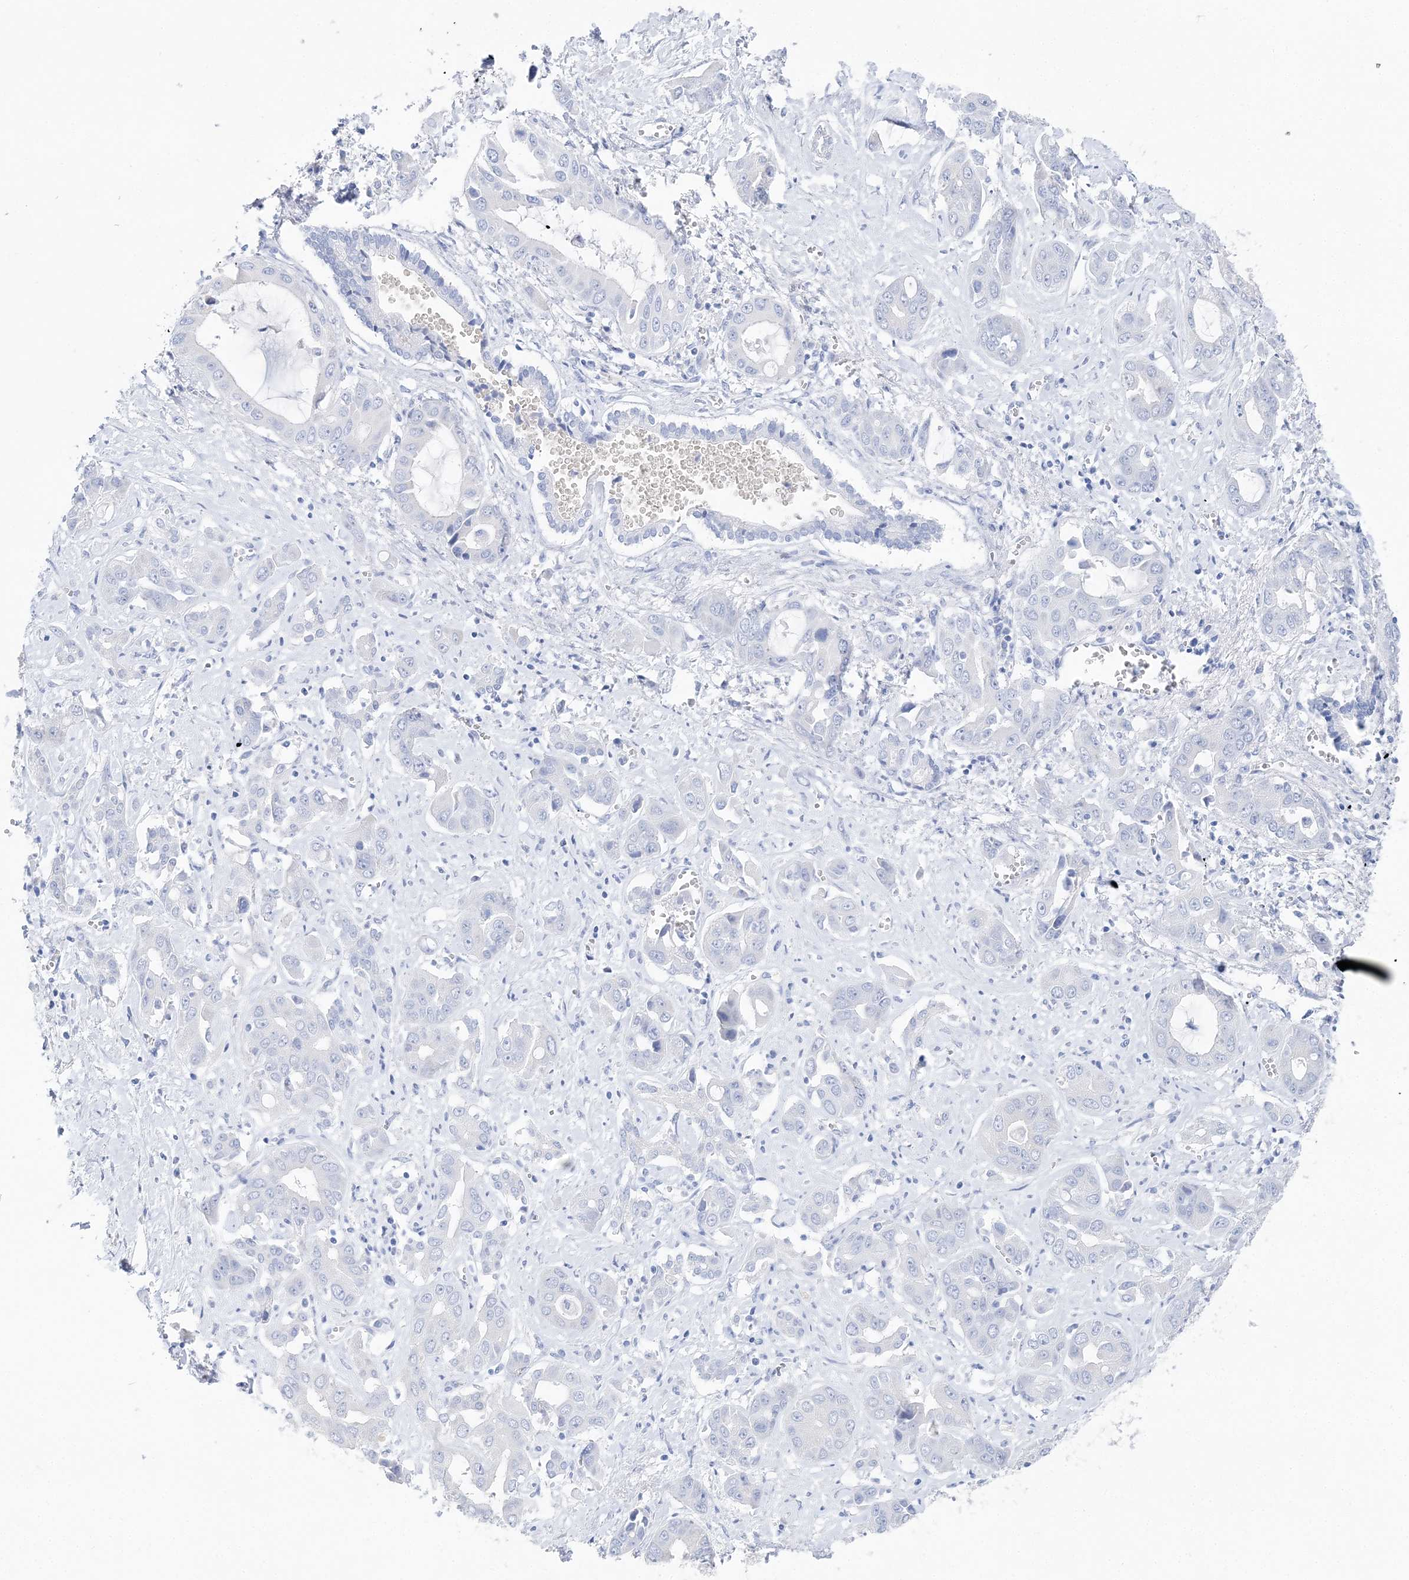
{"staining": {"intensity": "negative", "quantity": "none", "location": "none"}, "tissue": "liver cancer", "cell_type": "Tumor cells", "image_type": "cancer", "snomed": [{"axis": "morphology", "description": "Cholangiocarcinoma"}, {"axis": "topography", "description": "Liver"}], "caption": "Tumor cells are negative for protein expression in human cholangiocarcinoma (liver).", "gene": "TSPYL6", "patient": {"sex": "female", "age": 52}}